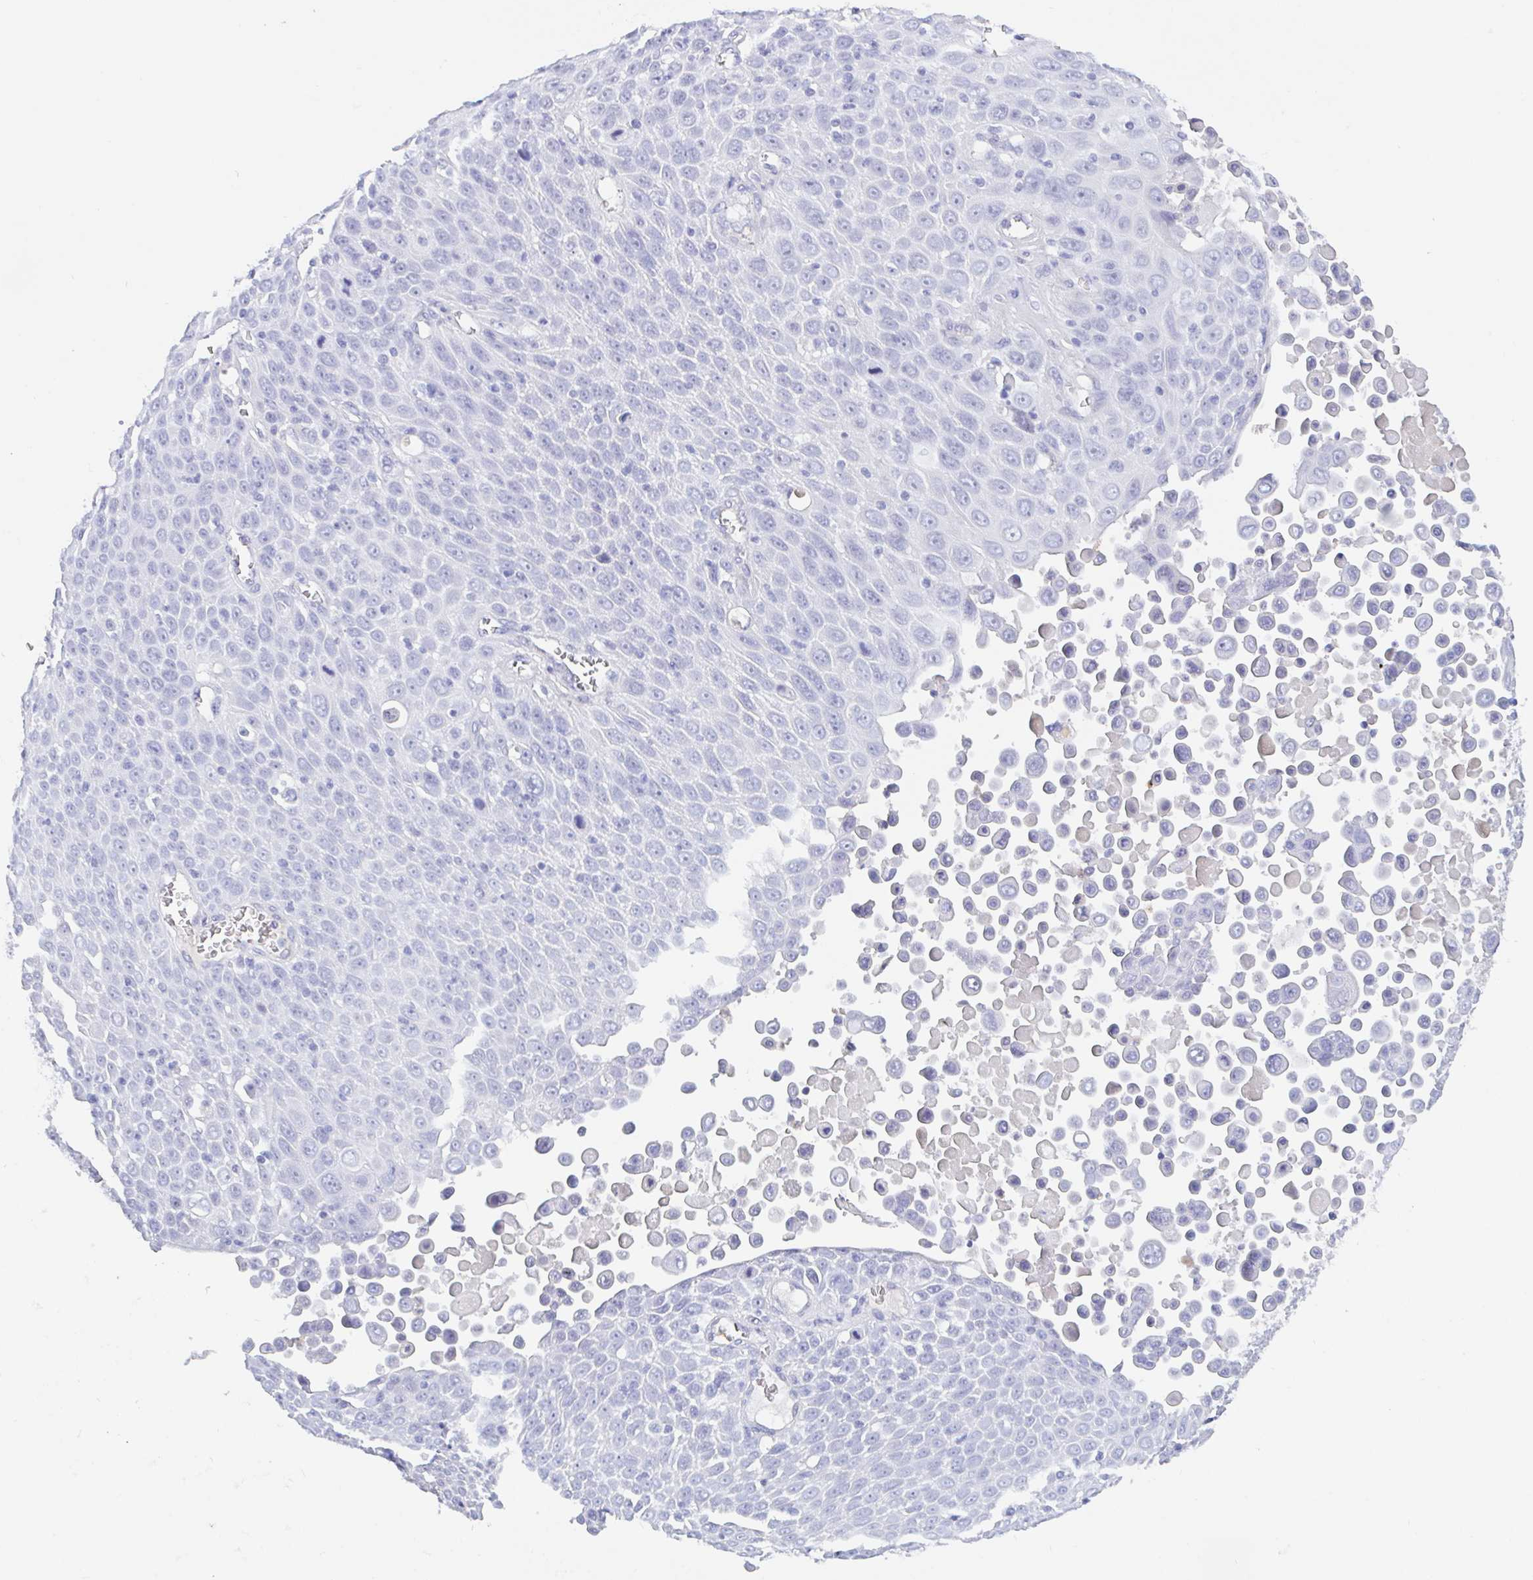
{"staining": {"intensity": "negative", "quantity": "none", "location": "none"}, "tissue": "lung cancer", "cell_type": "Tumor cells", "image_type": "cancer", "snomed": [{"axis": "morphology", "description": "Squamous cell carcinoma, NOS"}, {"axis": "morphology", "description": "Squamous cell carcinoma, metastatic, NOS"}, {"axis": "topography", "description": "Lymph node"}, {"axis": "topography", "description": "Lung"}], "caption": "Lung squamous cell carcinoma stained for a protein using immunohistochemistry displays no staining tumor cells.", "gene": "ZNHIT2", "patient": {"sex": "female", "age": 62}}